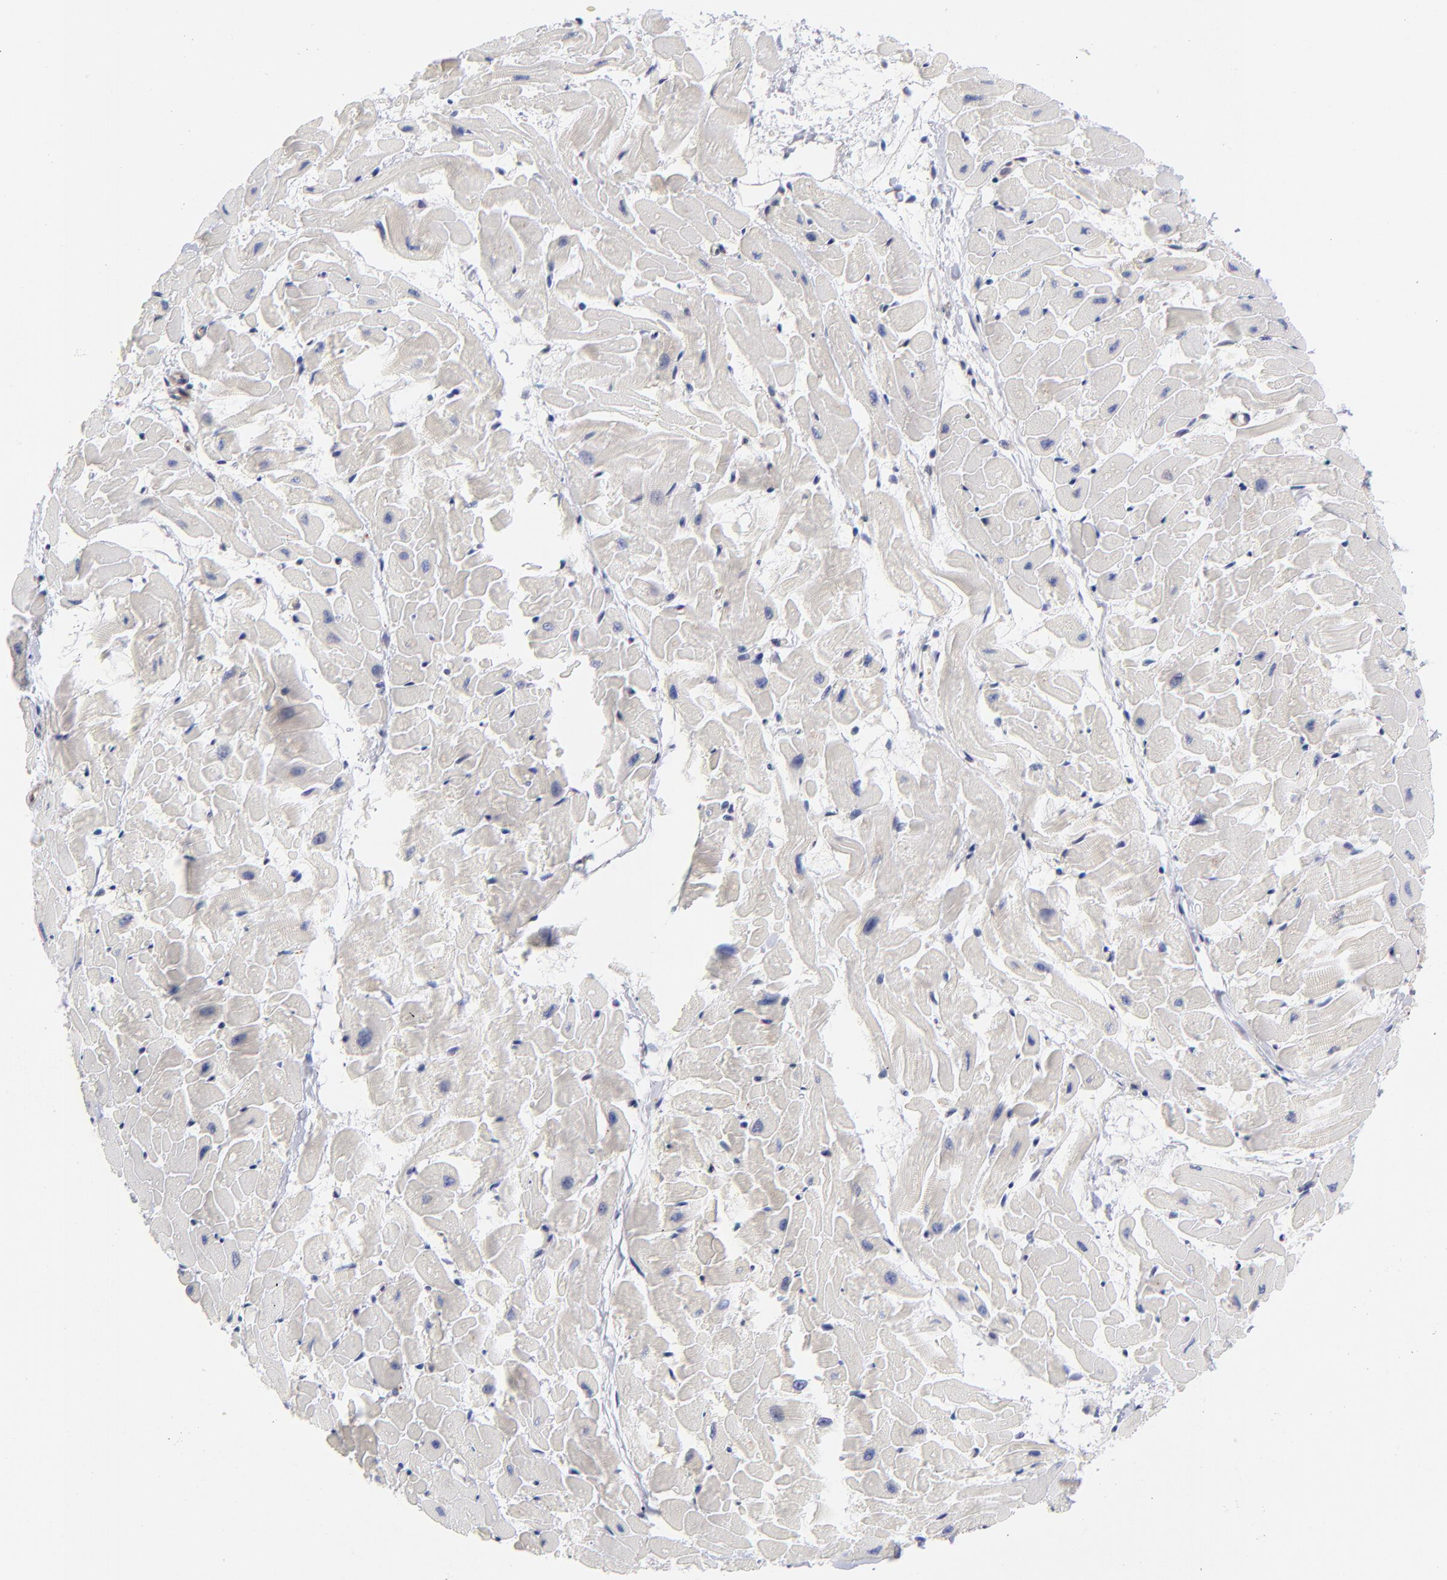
{"staining": {"intensity": "negative", "quantity": "none", "location": "none"}, "tissue": "heart muscle", "cell_type": "Cardiomyocytes", "image_type": "normal", "snomed": [{"axis": "morphology", "description": "Normal tissue, NOS"}, {"axis": "topography", "description": "Heart"}], "caption": "A high-resolution histopathology image shows immunohistochemistry (IHC) staining of unremarkable heart muscle, which exhibits no significant positivity in cardiomyocytes.", "gene": "GABPA", "patient": {"sex": "female", "age": 19}}